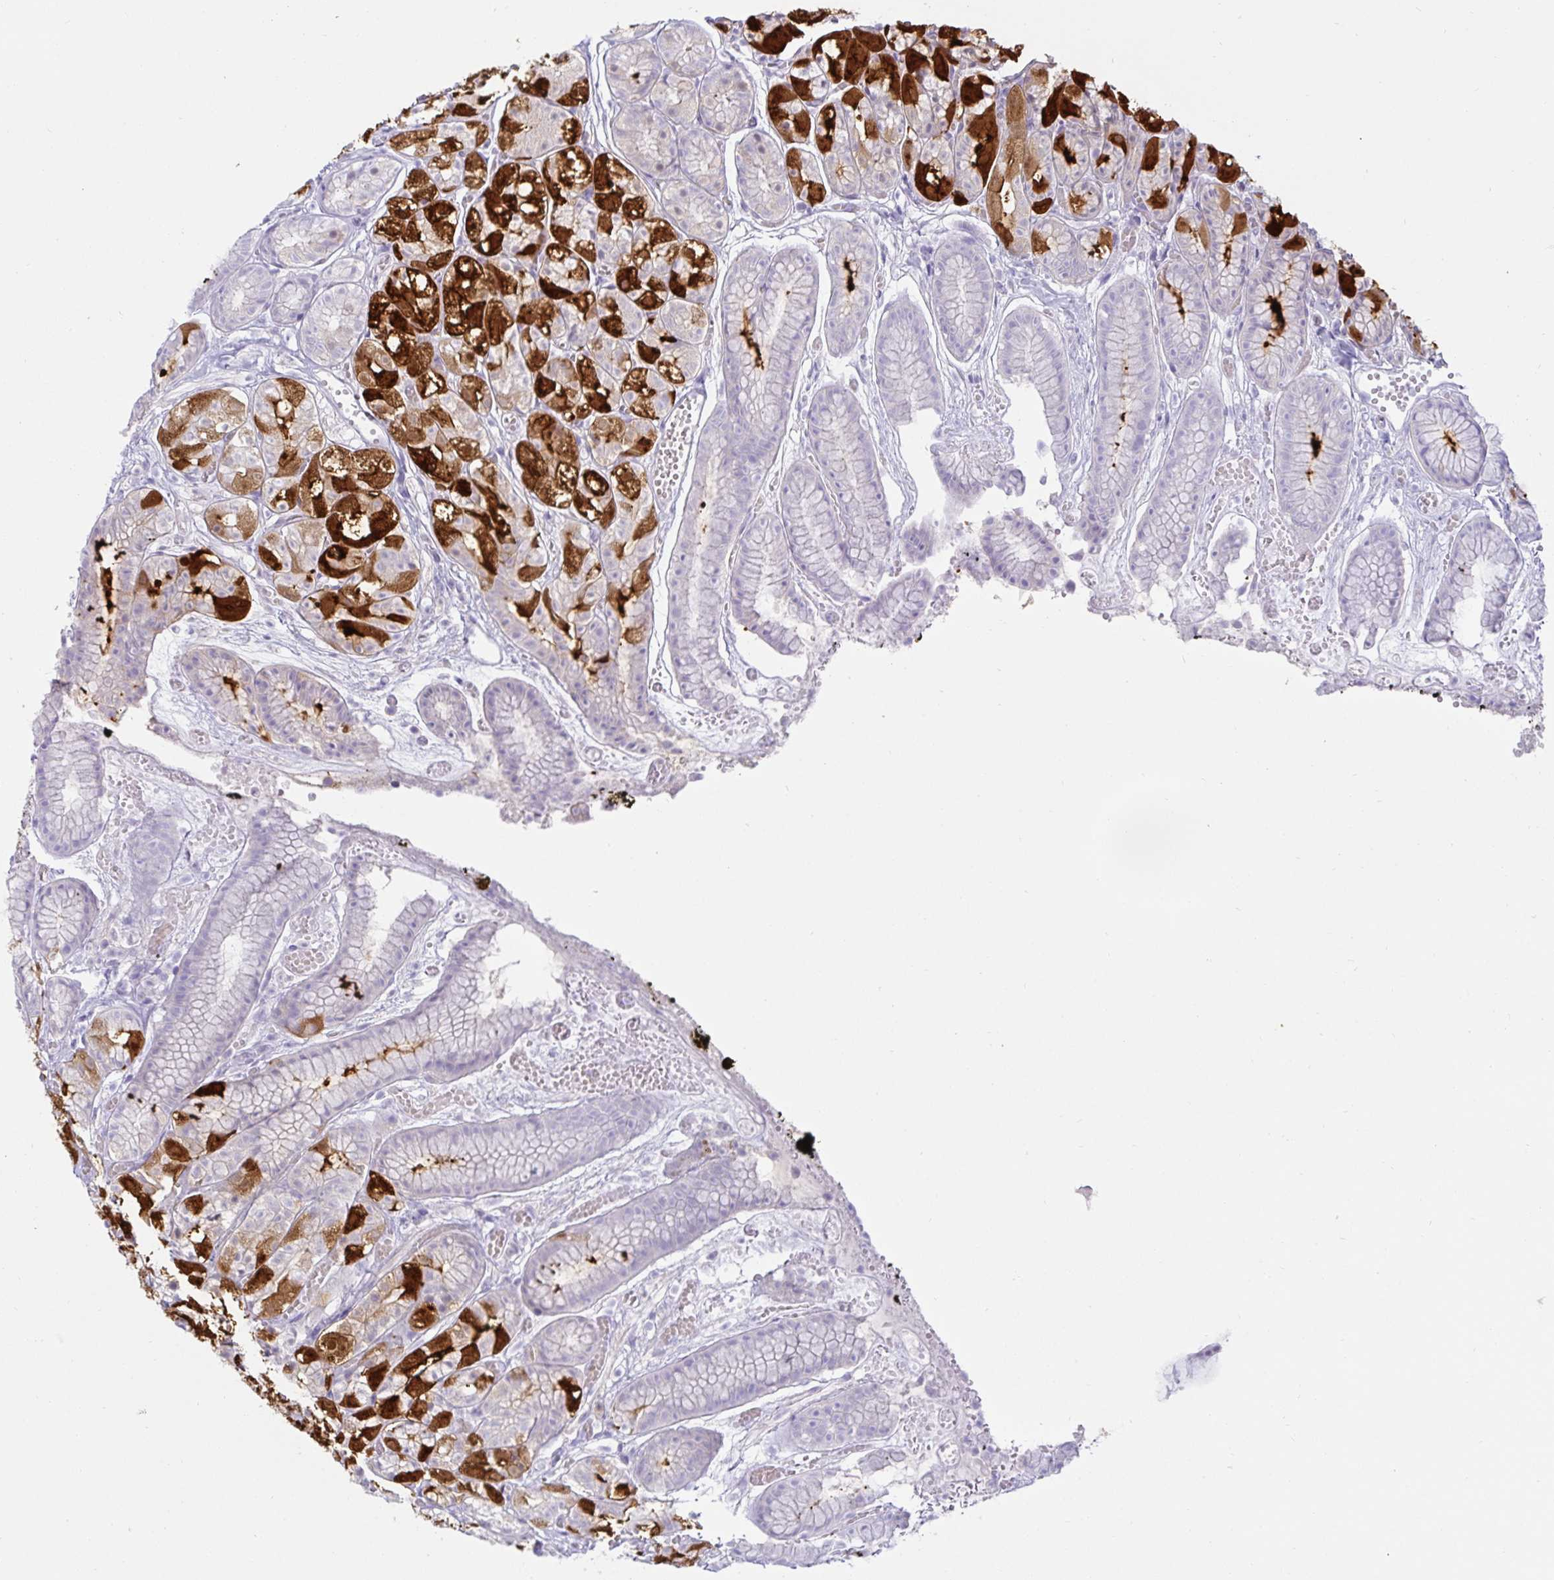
{"staining": {"intensity": "strong", "quantity": "25%-75%", "location": "cytoplasmic/membranous"}, "tissue": "stomach", "cell_type": "Glandular cells", "image_type": "normal", "snomed": [{"axis": "morphology", "description": "Normal tissue, NOS"}, {"axis": "topography", "description": "Smooth muscle"}, {"axis": "topography", "description": "Stomach"}], "caption": "Immunohistochemistry (IHC) histopathology image of unremarkable human stomach stained for a protein (brown), which displays high levels of strong cytoplasmic/membranous expression in about 25%-75% of glandular cells.", "gene": "MON2", "patient": {"sex": "male", "age": 70}}